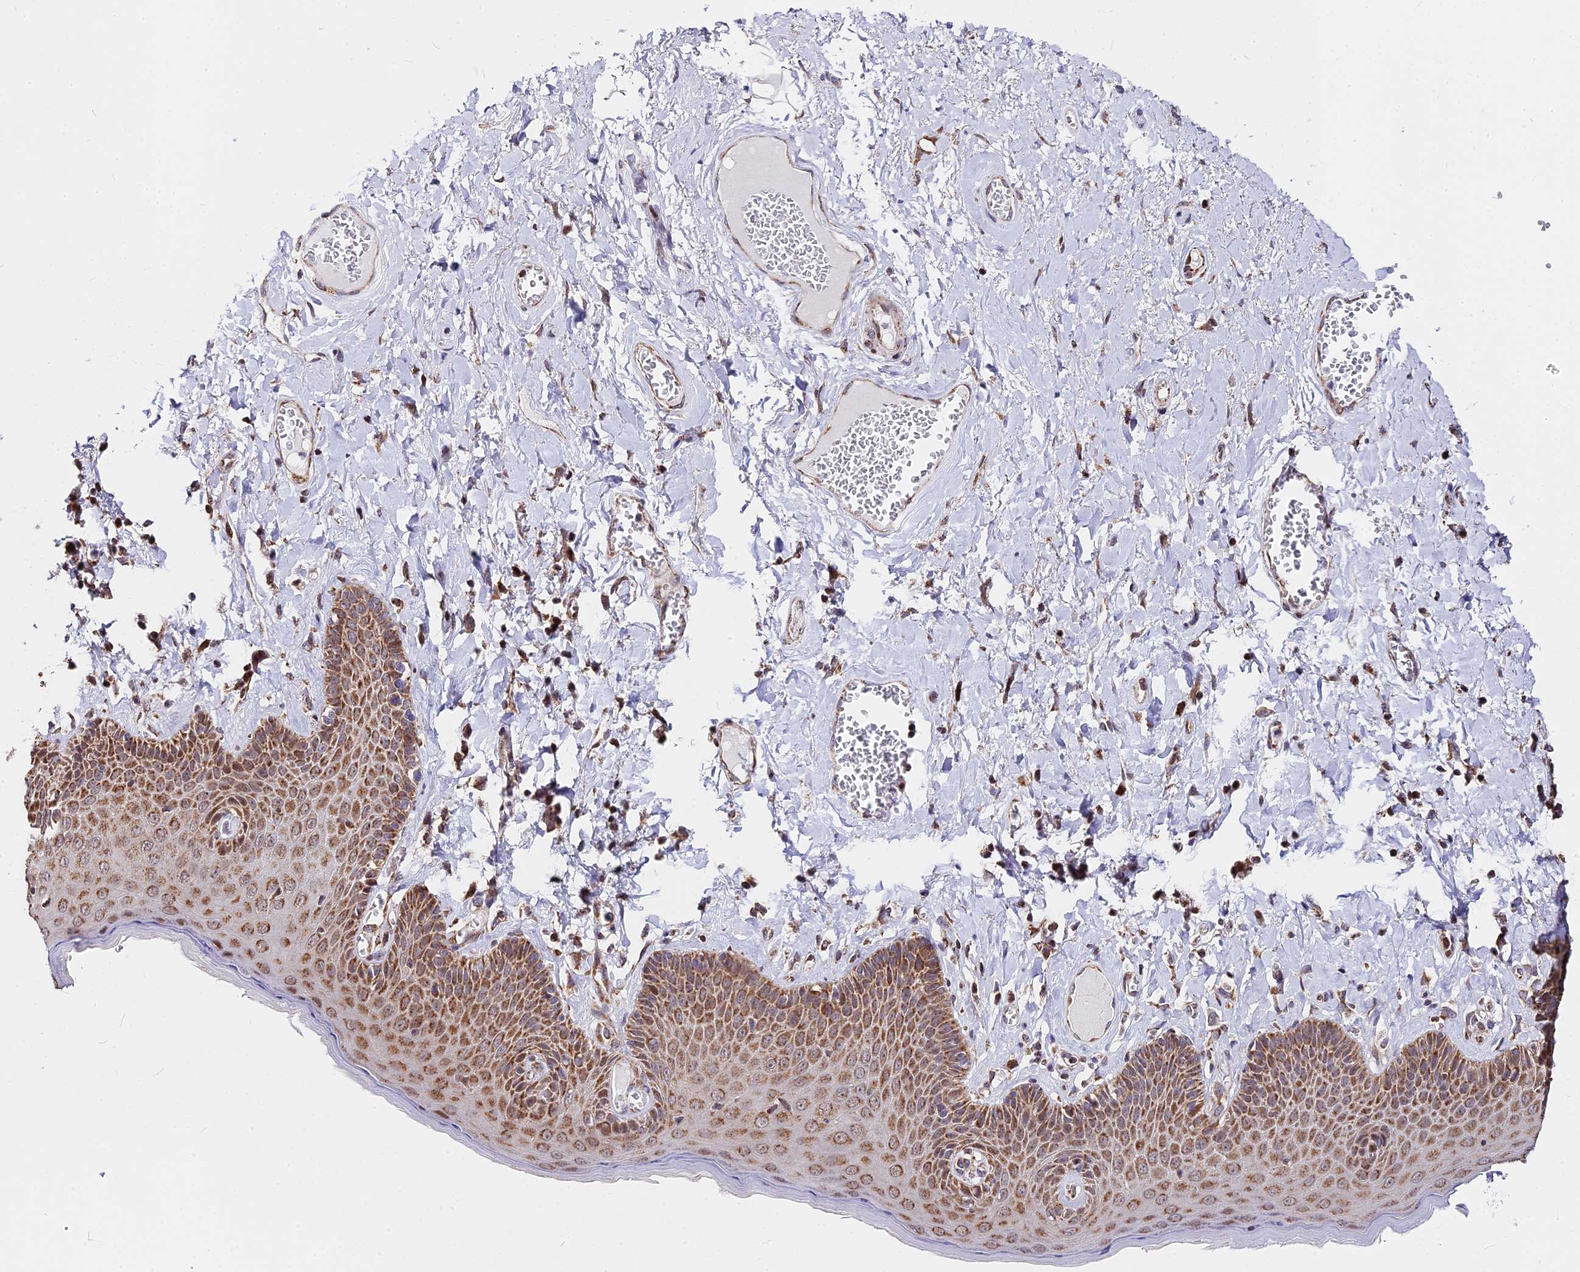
{"staining": {"intensity": "moderate", "quantity": ">75%", "location": "cytoplasmic/membranous,nuclear"}, "tissue": "skin", "cell_type": "Epidermal cells", "image_type": "normal", "snomed": [{"axis": "morphology", "description": "Normal tissue, NOS"}, {"axis": "topography", "description": "Anal"}], "caption": "Skin stained for a protein (brown) demonstrates moderate cytoplasmic/membranous,nuclear positive expression in approximately >75% of epidermal cells.", "gene": "FAM174C", "patient": {"sex": "male", "age": 69}}